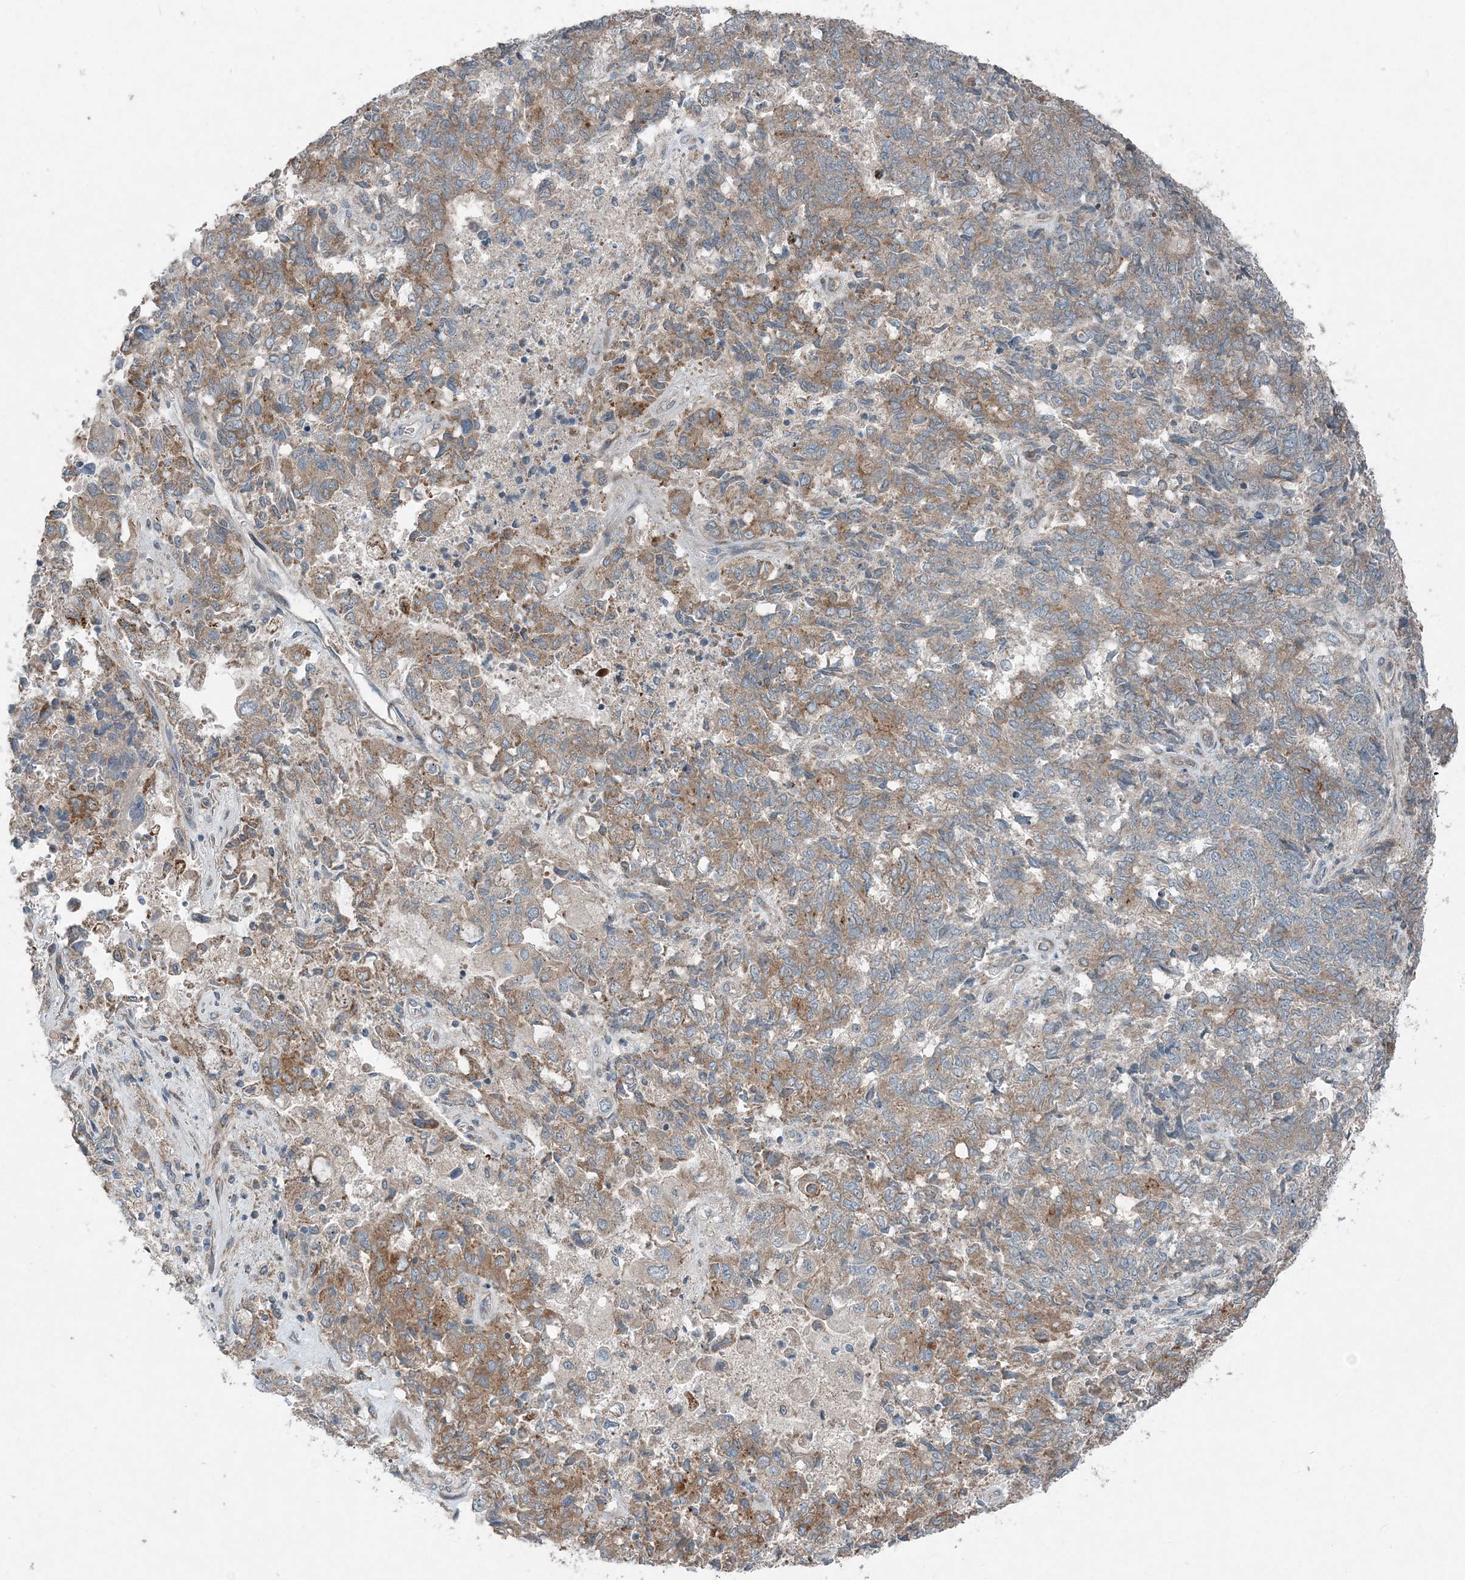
{"staining": {"intensity": "moderate", "quantity": "<25%", "location": "cytoplasmic/membranous"}, "tissue": "endometrial cancer", "cell_type": "Tumor cells", "image_type": "cancer", "snomed": [{"axis": "morphology", "description": "Adenocarcinoma, NOS"}, {"axis": "topography", "description": "Endometrium"}], "caption": "Protein expression analysis of human endometrial cancer reveals moderate cytoplasmic/membranous positivity in about <25% of tumor cells.", "gene": "INTU", "patient": {"sex": "female", "age": 80}}